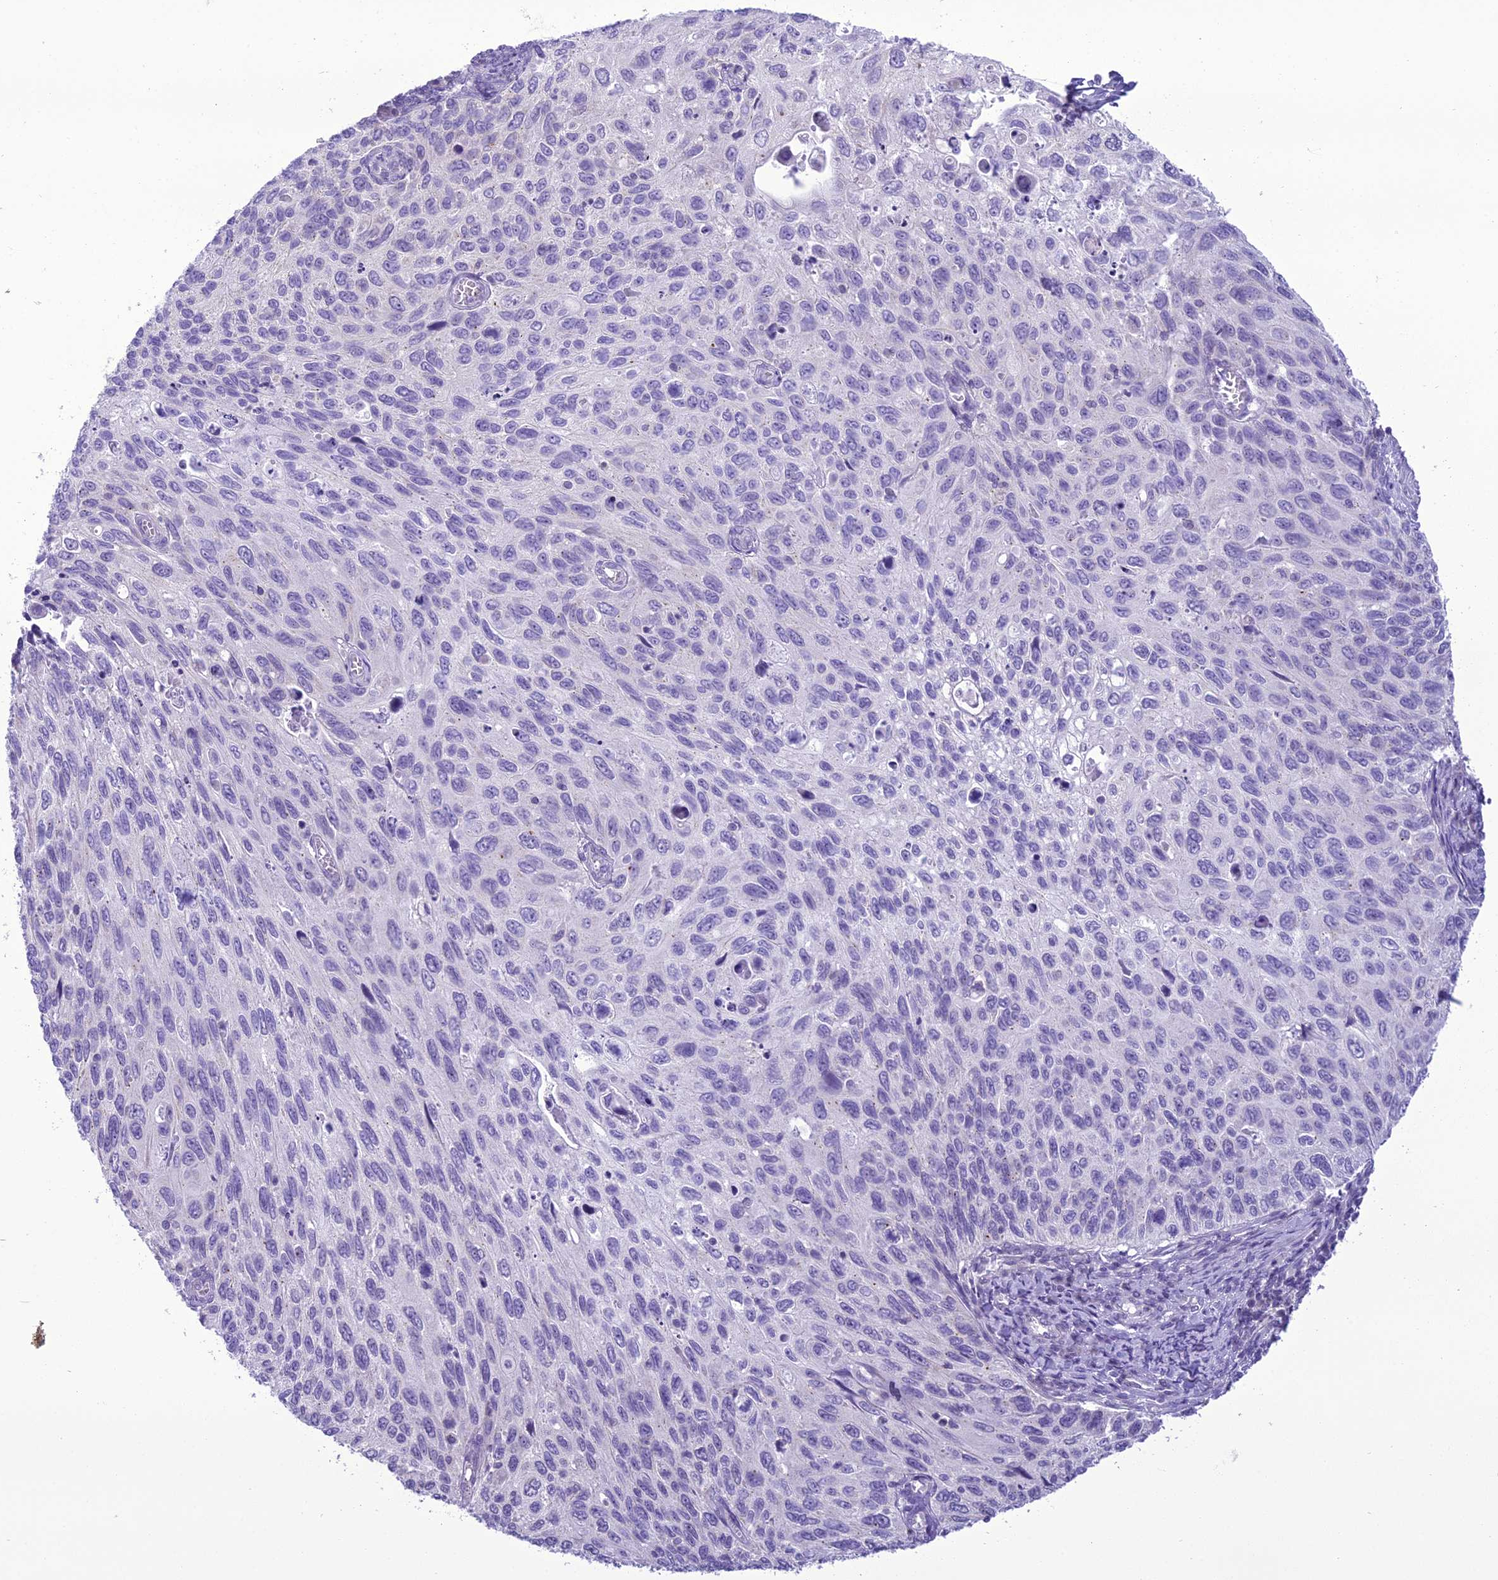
{"staining": {"intensity": "negative", "quantity": "none", "location": "none"}, "tissue": "cervical cancer", "cell_type": "Tumor cells", "image_type": "cancer", "snomed": [{"axis": "morphology", "description": "Squamous cell carcinoma, NOS"}, {"axis": "topography", "description": "Cervix"}], "caption": "Cervical cancer stained for a protein using immunohistochemistry (IHC) exhibits no staining tumor cells.", "gene": "B9D2", "patient": {"sex": "female", "age": 70}}